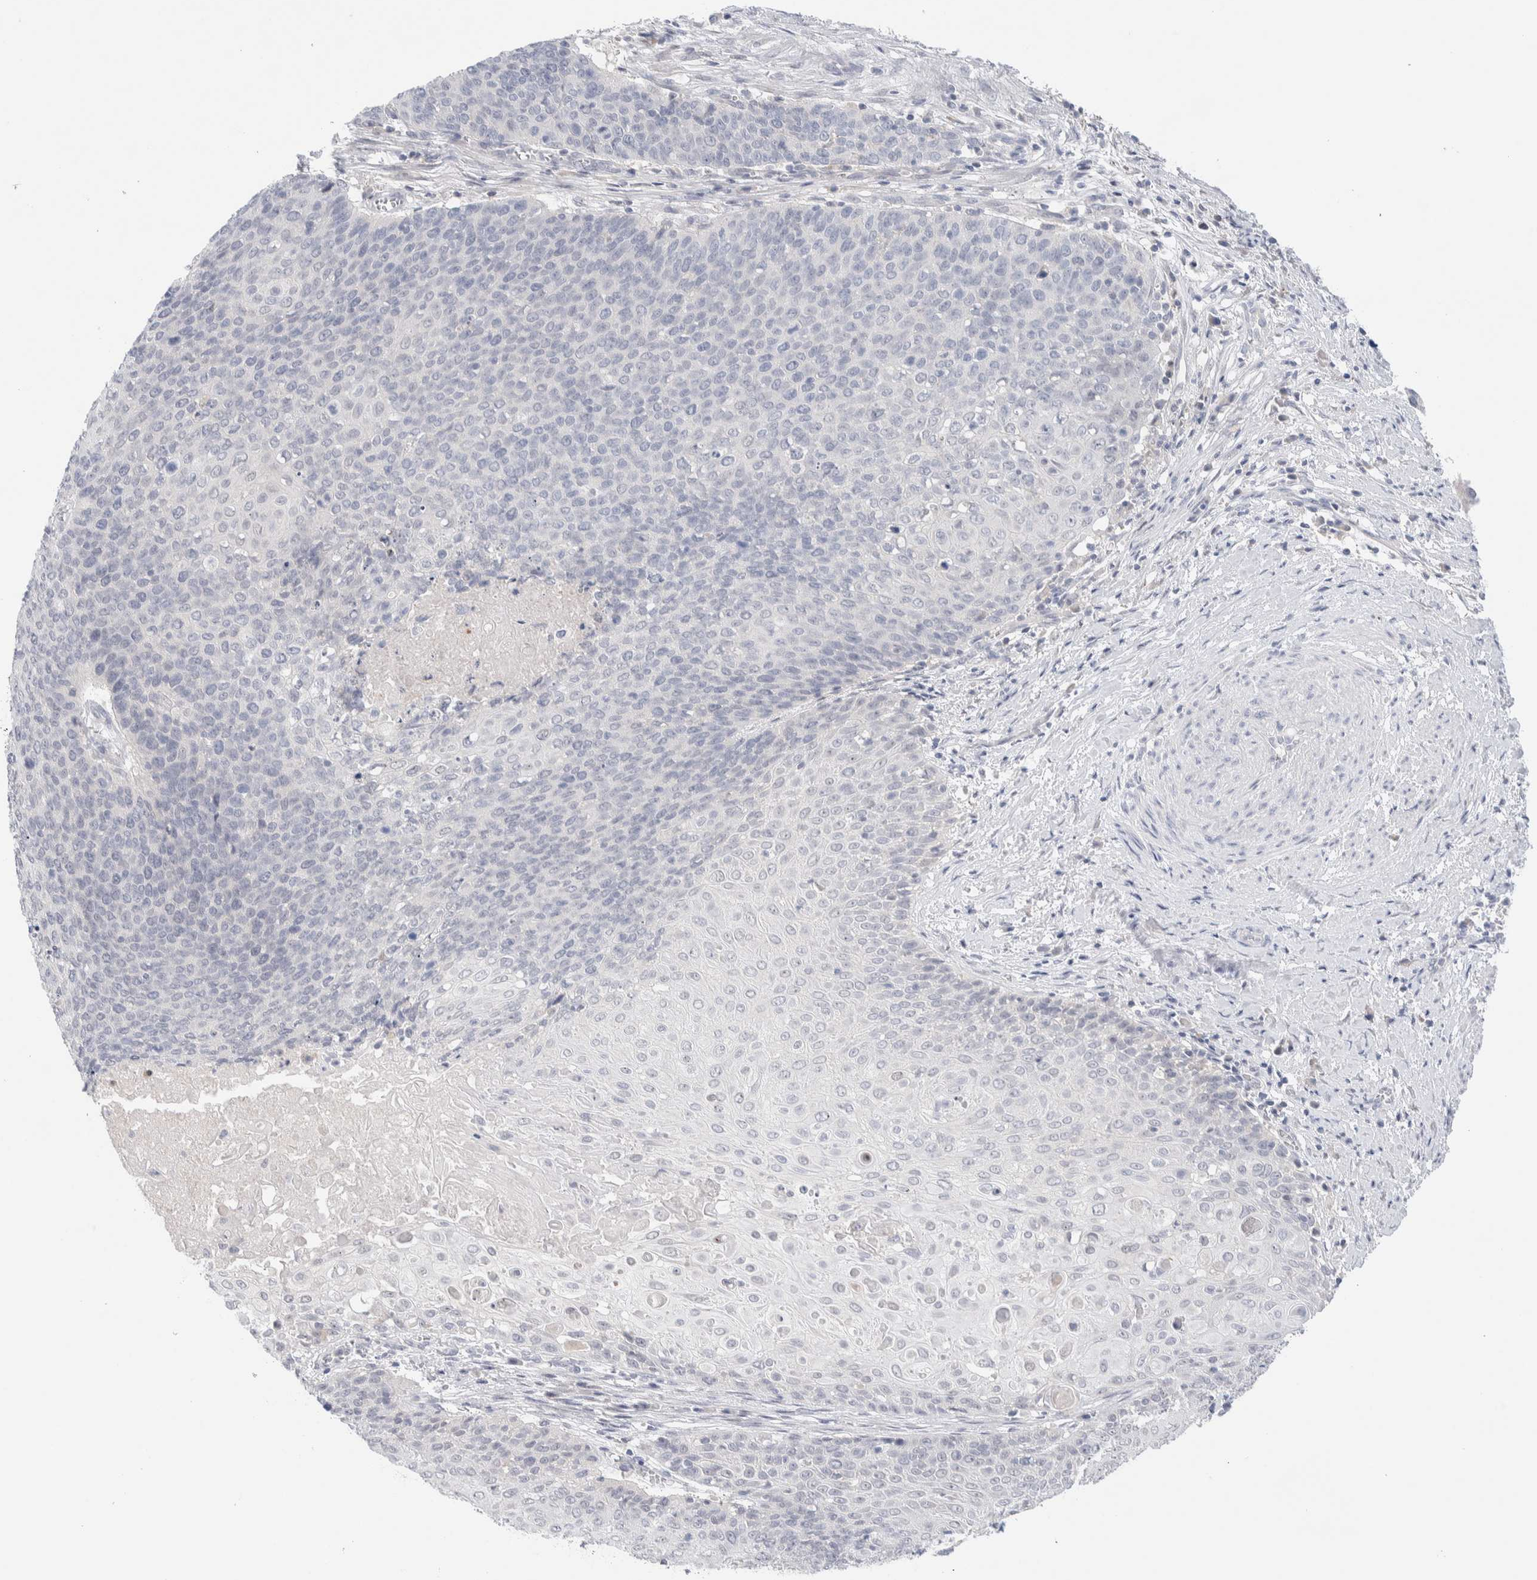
{"staining": {"intensity": "negative", "quantity": "none", "location": "none"}, "tissue": "cervical cancer", "cell_type": "Tumor cells", "image_type": "cancer", "snomed": [{"axis": "morphology", "description": "Squamous cell carcinoma, NOS"}, {"axis": "topography", "description": "Cervix"}], "caption": "Histopathology image shows no significant protein staining in tumor cells of cervical cancer (squamous cell carcinoma).", "gene": "DNAJB6", "patient": {"sex": "female", "age": 39}}